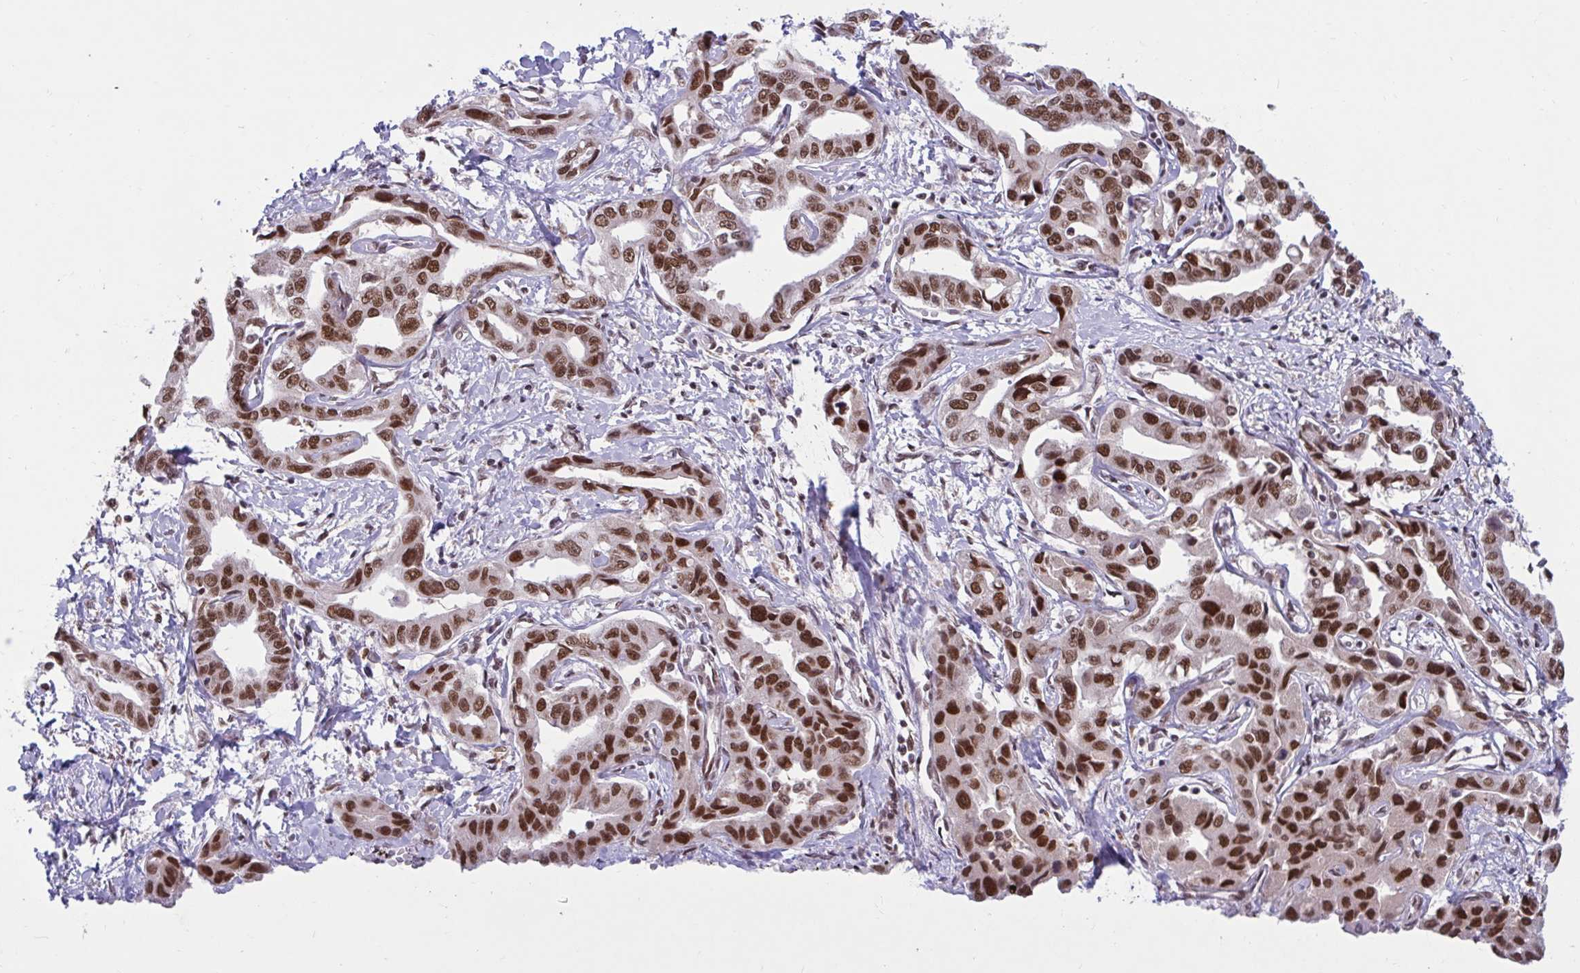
{"staining": {"intensity": "strong", "quantity": ">75%", "location": "nuclear"}, "tissue": "liver cancer", "cell_type": "Tumor cells", "image_type": "cancer", "snomed": [{"axis": "morphology", "description": "Cholangiocarcinoma"}, {"axis": "topography", "description": "Liver"}], "caption": "Liver cholangiocarcinoma stained with a protein marker reveals strong staining in tumor cells.", "gene": "PHF10", "patient": {"sex": "male", "age": 59}}